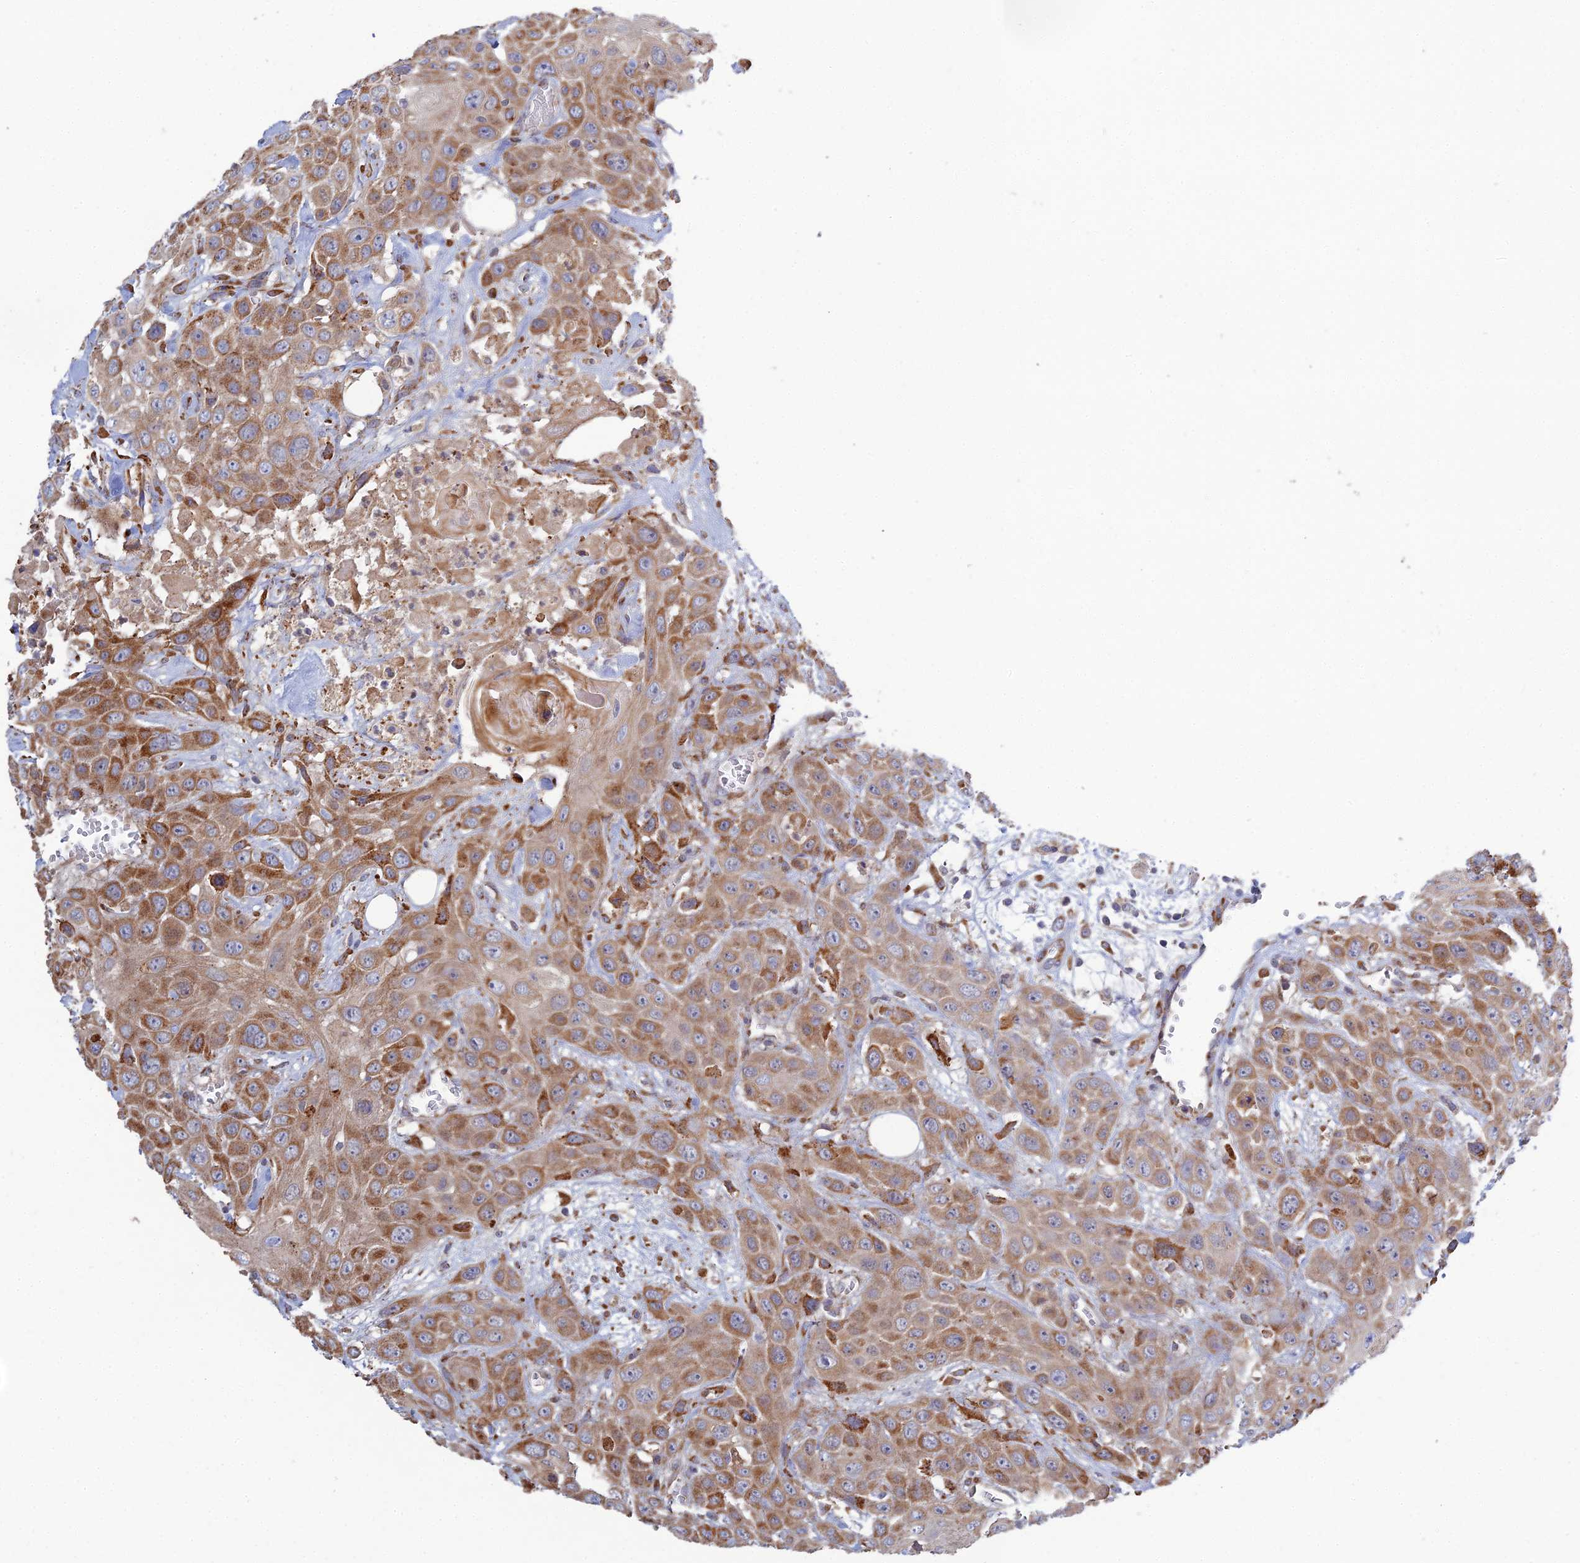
{"staining": {"intensity": "moderate", "quantity": ">75%", "location": "cytoplasmic/membranous"}, "tissue": "head and neck cancer", "cell_type": "Tumor cells", "image_type": "cancer", "snomed": [{"axis": "morphology", "description": "Squamous cell carcinoma, NOS"}, {"axis": "topography", "description": "Head-Neck"}], "caption": "Tumor cells exhibit medium levels of moderate cytoplasmic/membranous expression in approximately >75% of cells in human squamous cell carcinoma (head and neck).", "gene": "TRAPPC6A", "patient": {"sex": "male", "age": 81}}